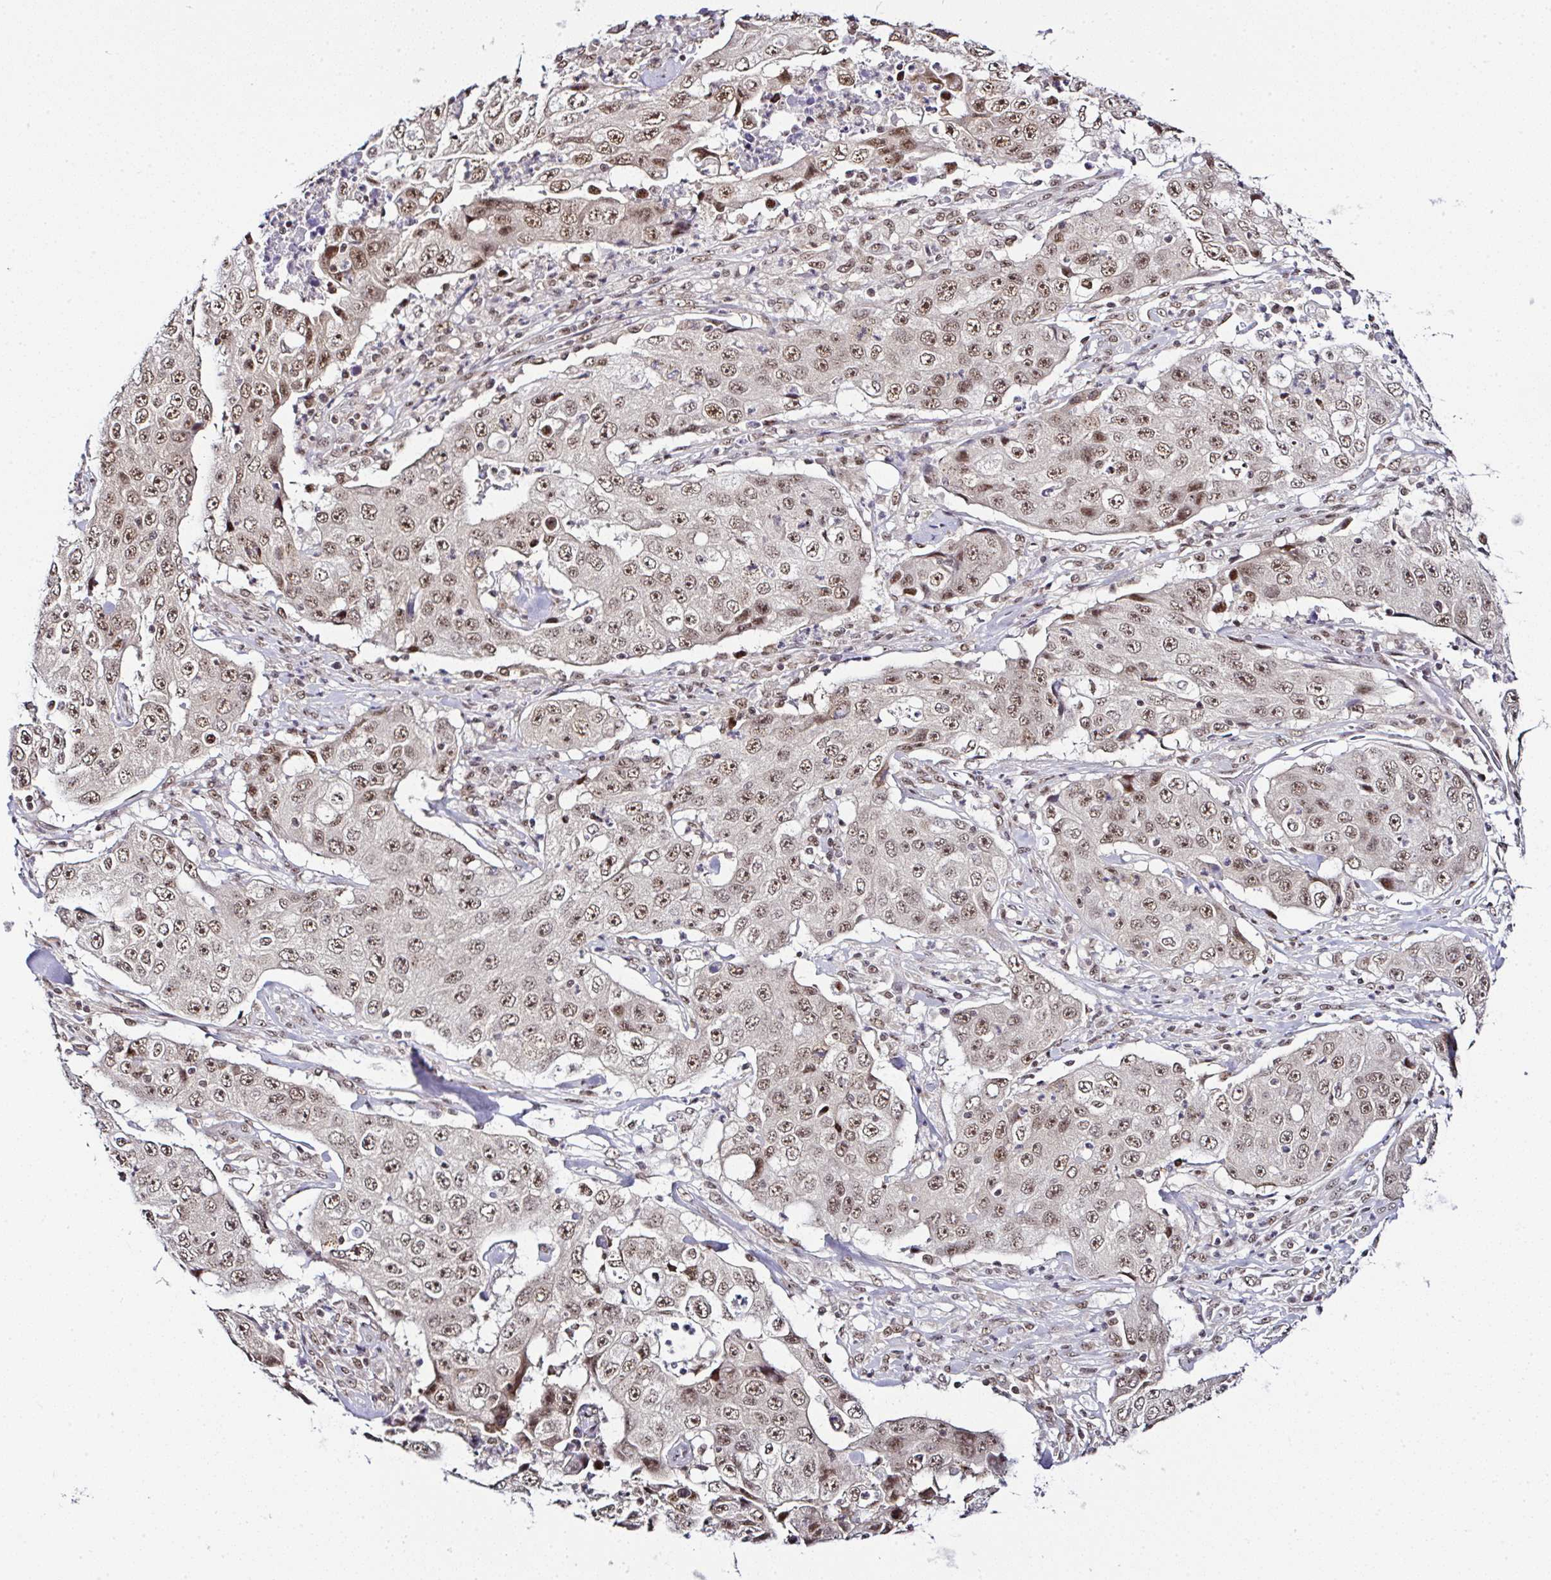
{"staining": {"intensity": "moderate", "quantity": ">75%", "location": "nuclear"}, "tissue": "lung cancer", "cell_type": "Tumor cells", "image_type": "cancer", "snomed": [{"axis": "morphology", "description": "Squamous cell carcinoma, NOS"}, {"axis": "topography", "description": "Lung"}], "caption": "Squamous cell carcinoma (lung) tissue shows moderate nuclear expression in about >75% of tumor cells, visualized by immunohistochemistry.", "gene": "PTPN2", "patient": {"sex": "male", "age": 64}}